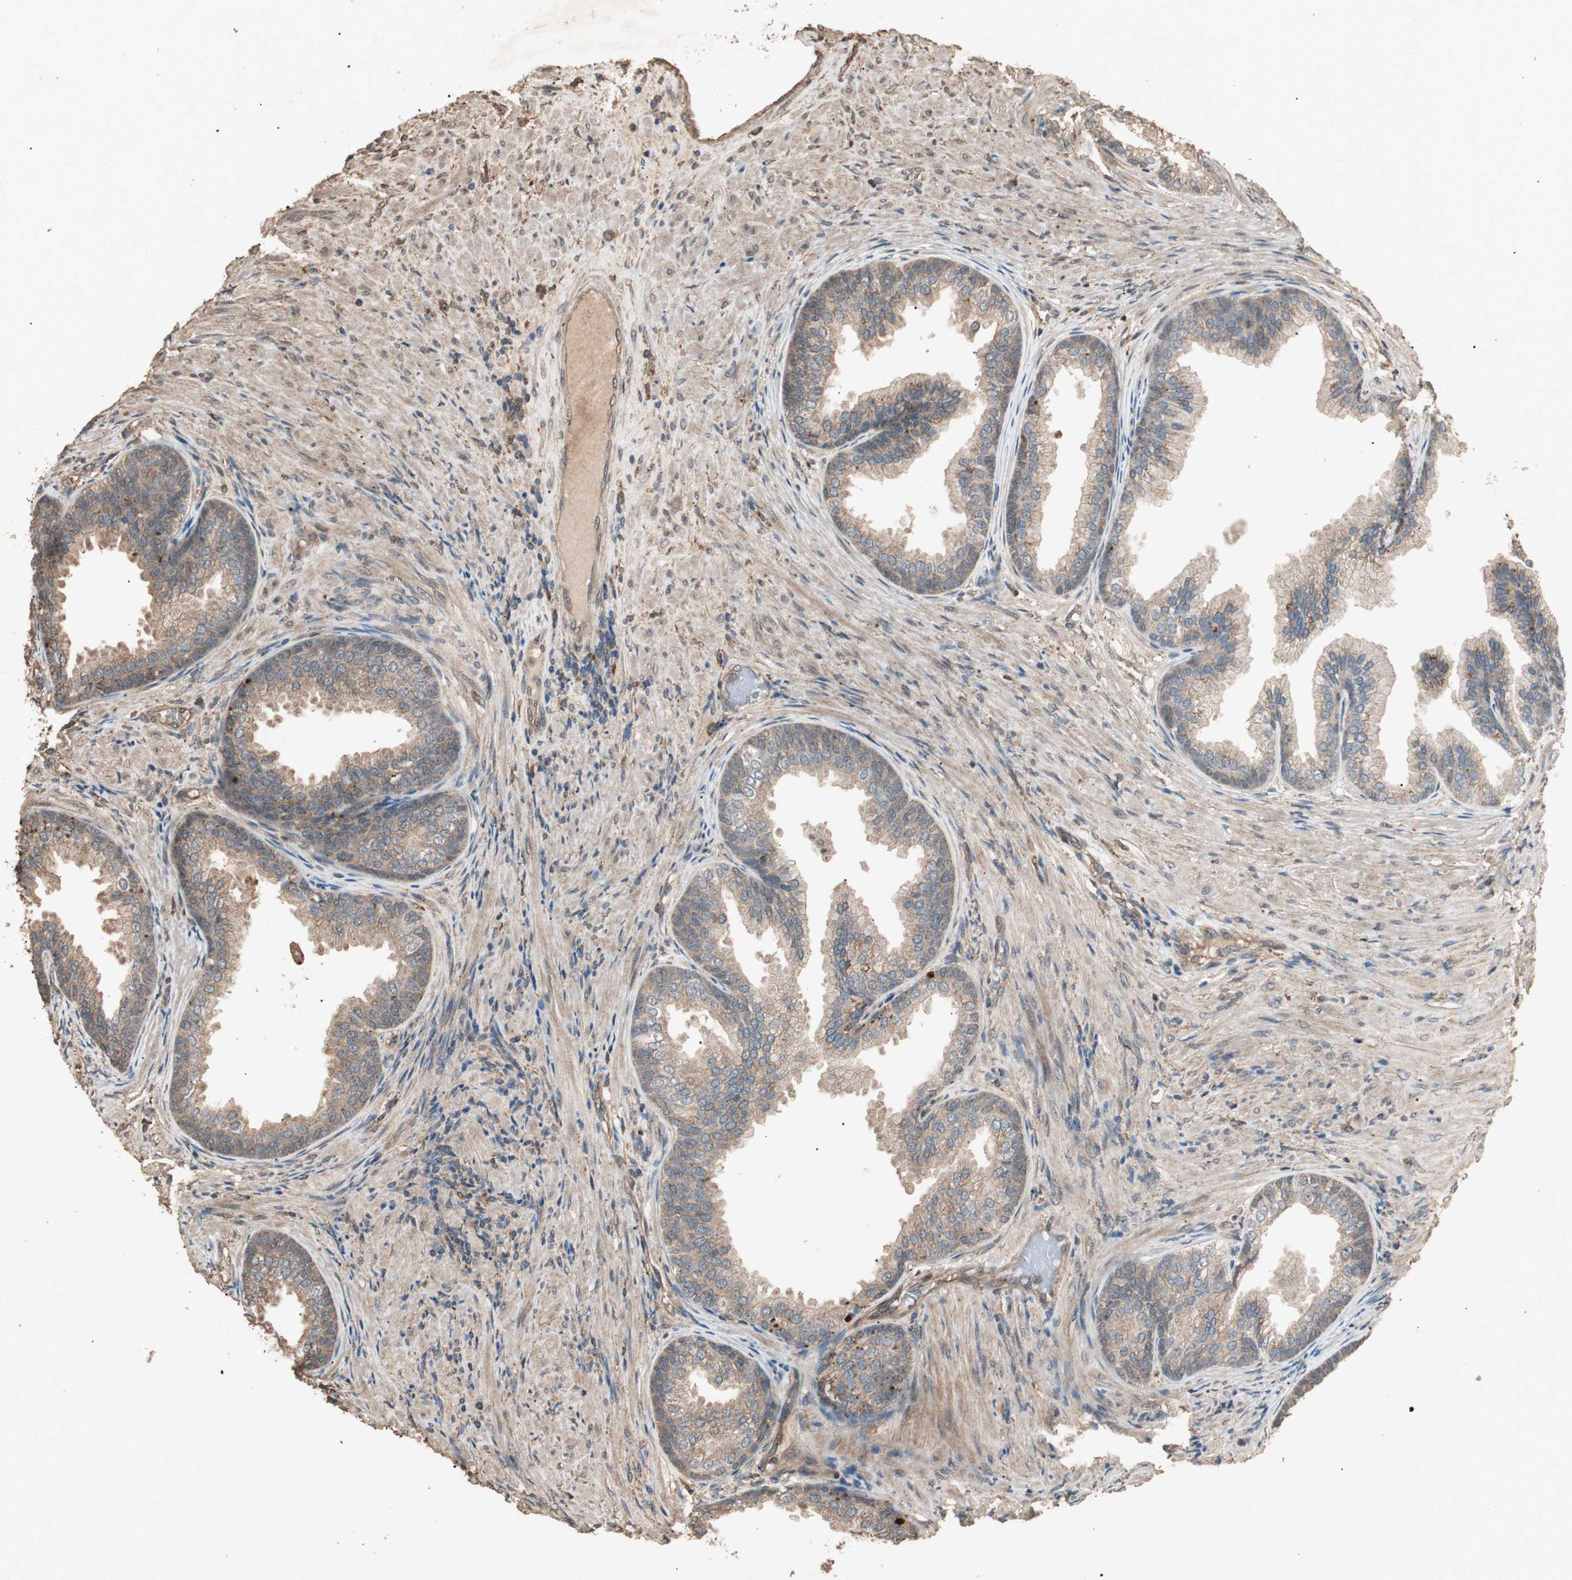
{"staining": {"intensity": "moderate", "quantity": ">75%", "location": "cytoplasmic/membranous"}, "tissue": "prostate", "cell_type": "Glandular cells", "image_type": "normal", "snomed": [{"axis": "morphology", "description": "Normal tissue, NOS"}, {"axis": "topography", "description": "Prostate"}], "caption": "High-magnification brightfield microscopy of benign prostate stained with DAB (3,3'-diaminobenzidine) (brown) and counterstained with hematoxylin (blue). glandular cells exhibit moderate cytoplasmic/membranous positivity is appreciated in about>75% of cells. The staining was performed using DAB, with brown indicating positive protein expression. Nuclei are stained blue with hematoxylin.", "gene": "CCN4", "patient": {"sex": "male", "age": 76}}